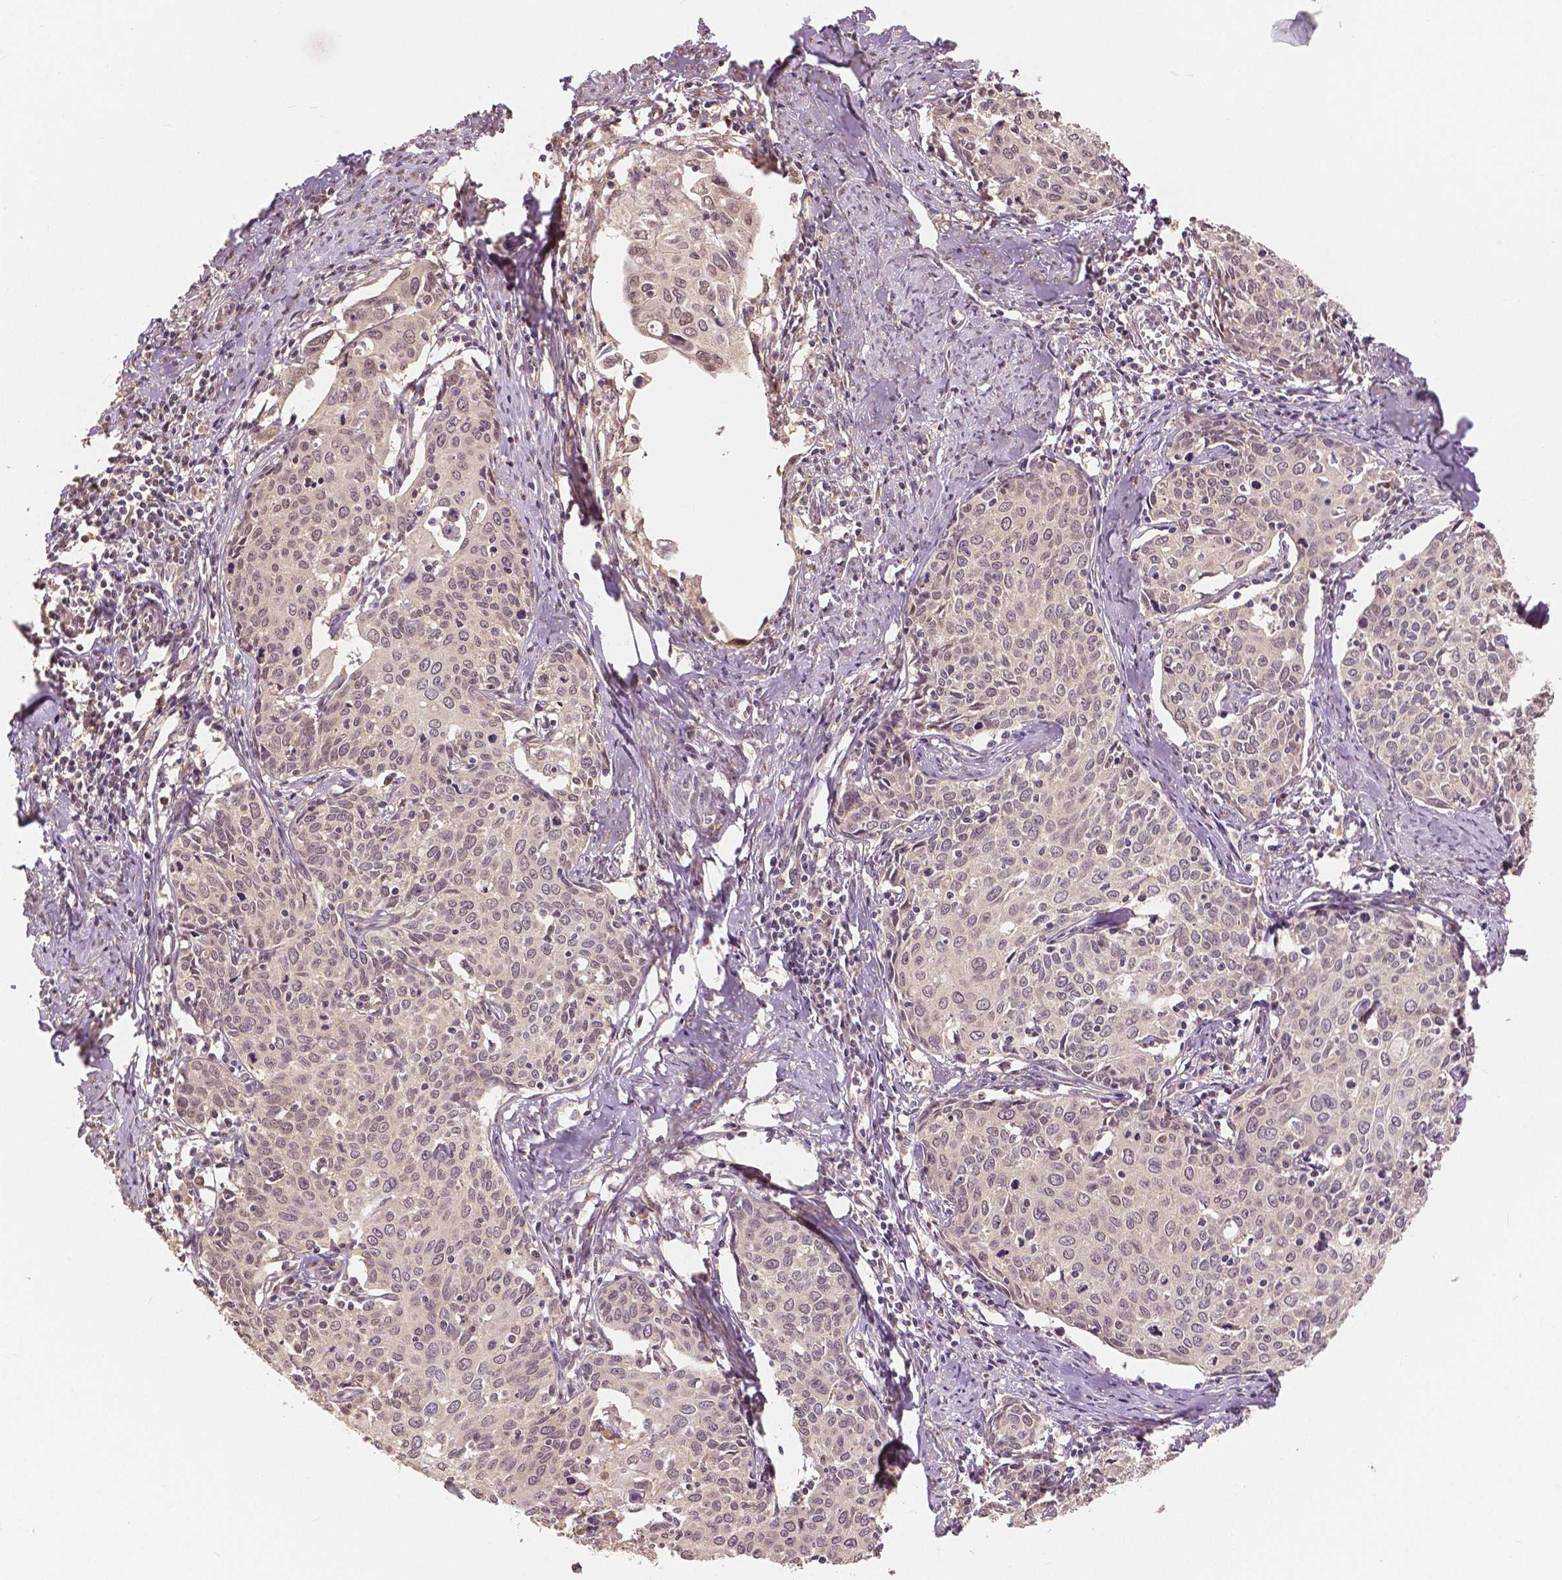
{"staining": {"intensity": "weak", "quantity": "<25%", "location": "nuclear"}, "tissue": "cervical cancer", "cell_type": "Tumor cells", "image_type": "cancer", "snomed": [{"axis": "morphology", "description": "Squamous cell carcinoma, NOS"}, {"axis": "topography", "description": "Cervix"}], "caption": "Cervical squamous cell carcinoma was stained to show a protein in brown. There is no significant expression in tumor cells.", "gene": "MAP1LC3B", "patient": {"sex": "female", "age": 62}}